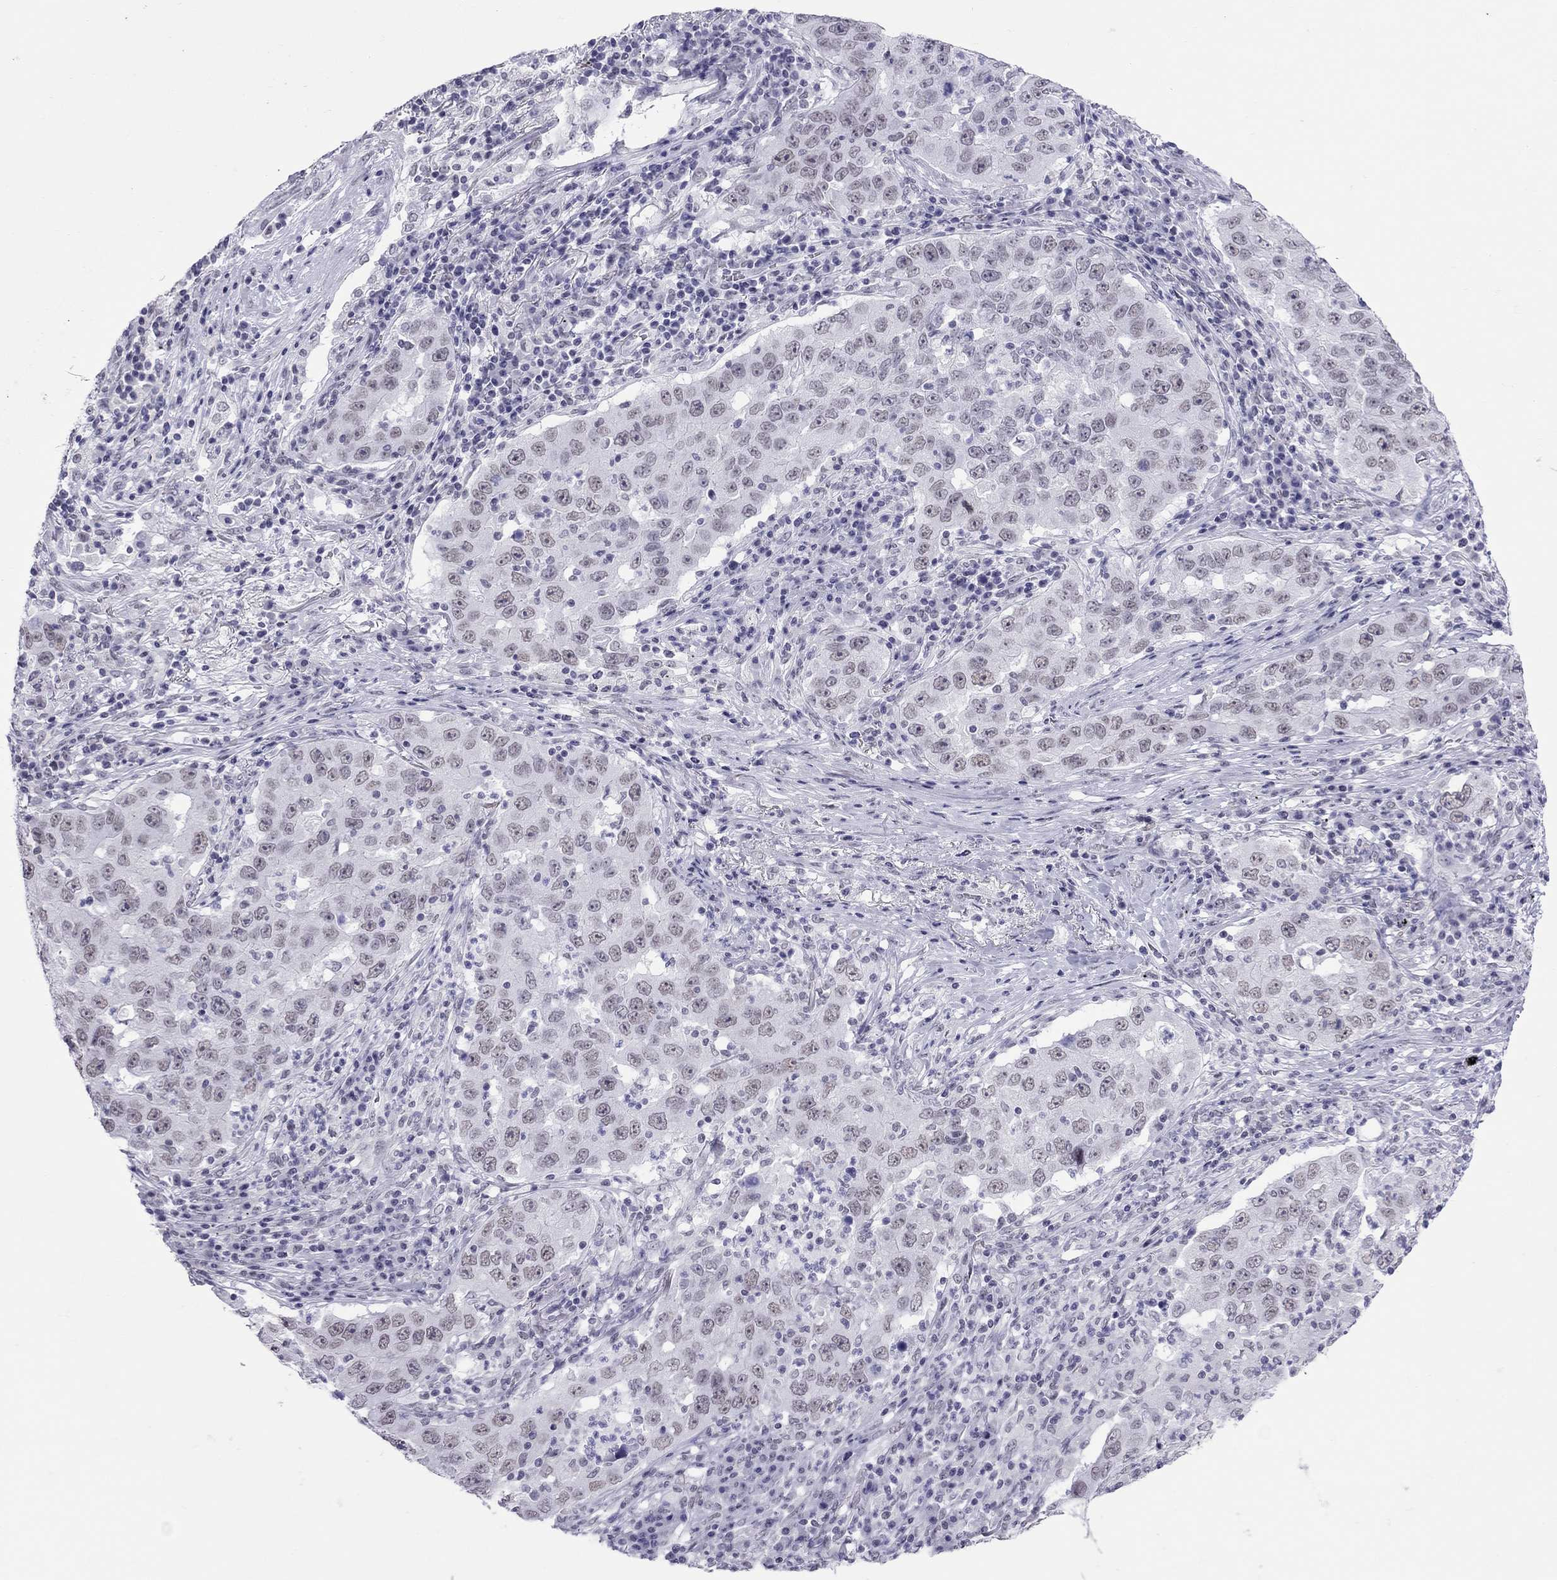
{"staining": {"intensity": "negative", "quantity": "none", "location": "none"}, "tissue": "lung cancer", "cell_type": "Tumor cells", "image_type": "cancer", "snomed": [{"axis": "morphology", "description": "Adenocarcinoma, NOS"}, {"axis": "topography", "description": "Lung"}], "caption": "This image is of adenocarcinoma (lung) stained with immunohistochemistry to label a protein in brown with the nuclei are counter-stained blue. There is no expression in tumor cells.", "gene": "JHY", "patient": {"sex": "male", "age": 73}}